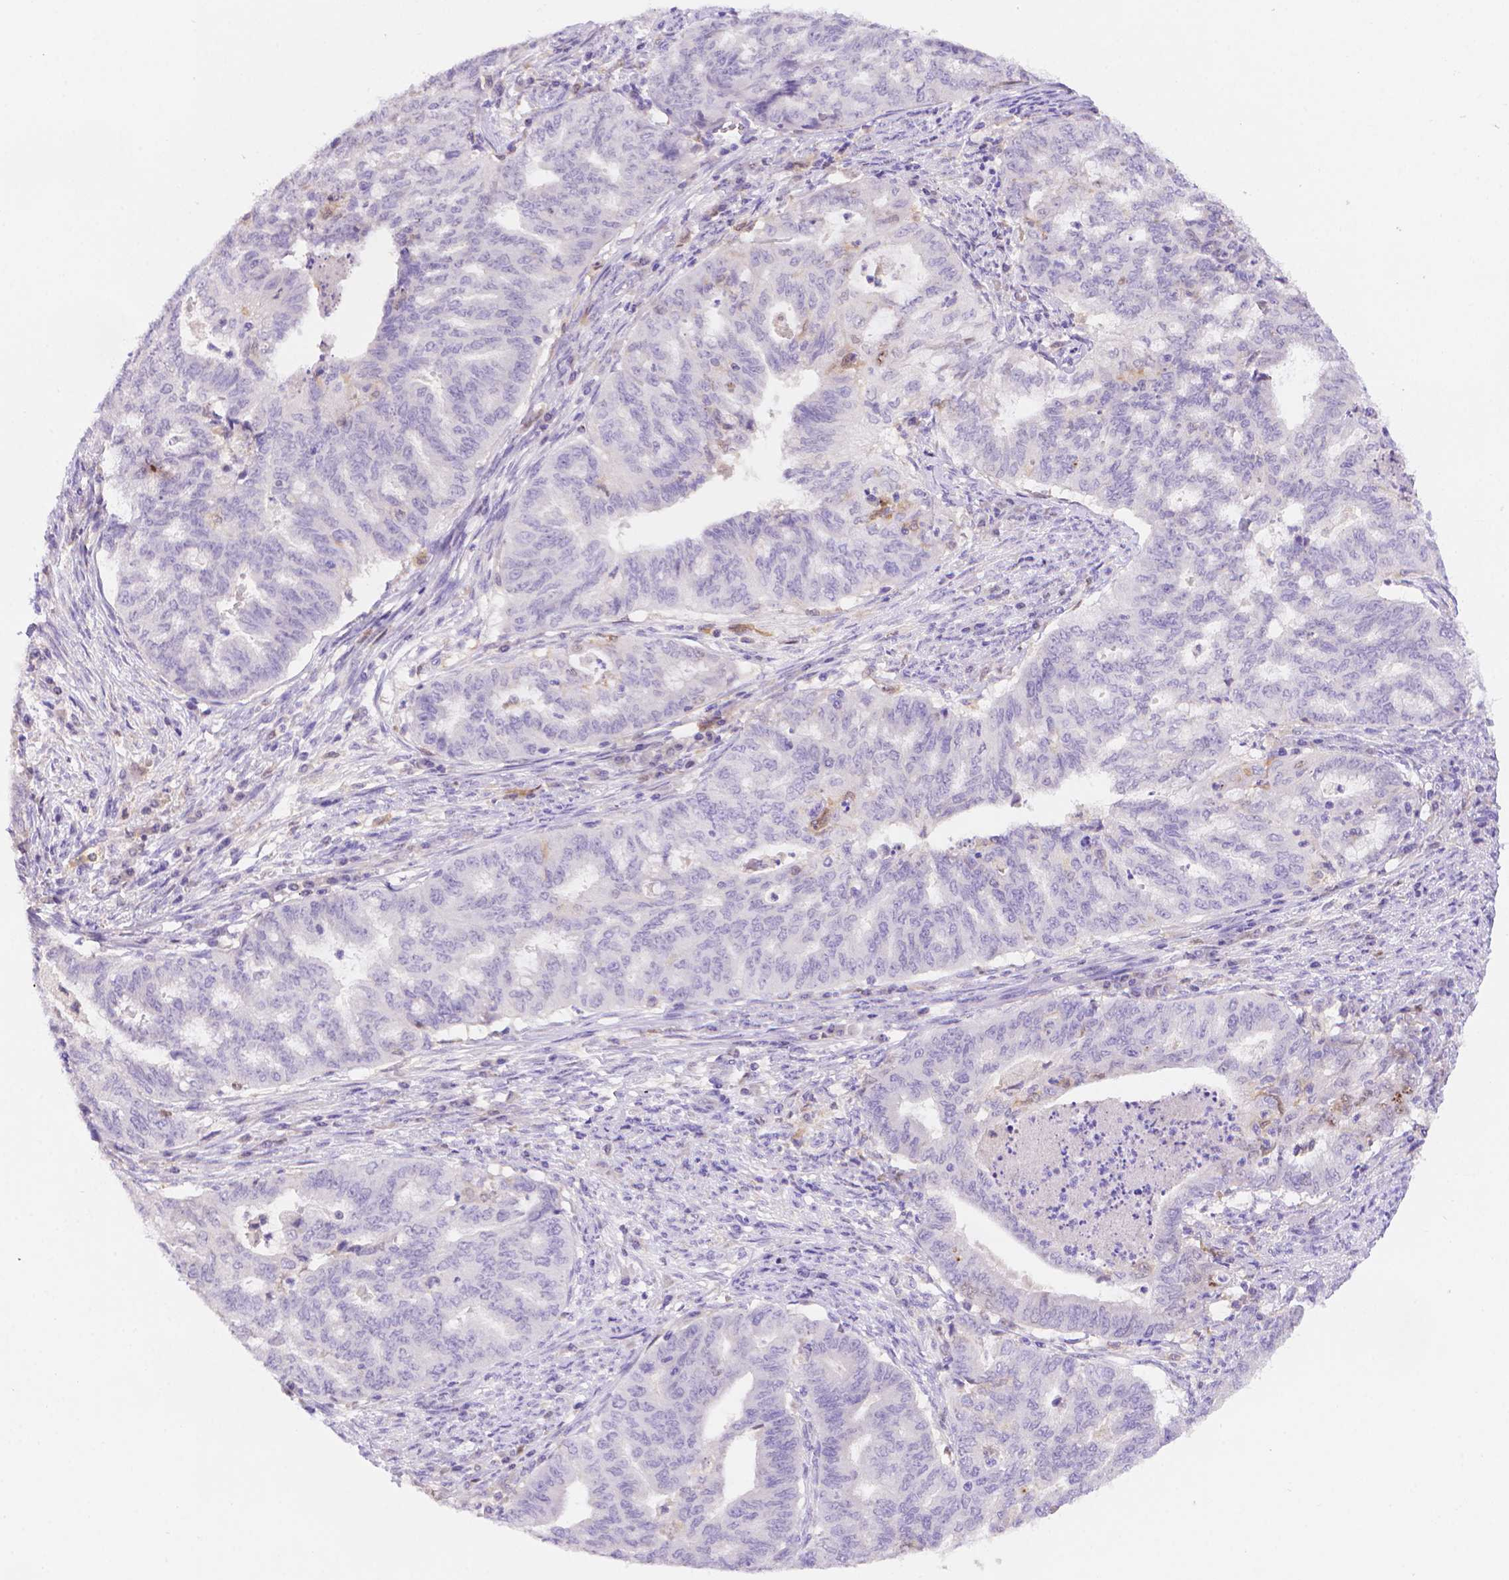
{"staining": {"intensity": "negative", "quantity": "none", "location": "none"}, "tissue": "endometrial cancer", "cell_type": "Tumor cells", "image_type": "cancer", "snomed": [{"axis": "morphology", "description": "Adenocarcinoma, NOS"}, {"axis": "topography", "description": "Endometrium"}], "caption": "Immunohistochemistry image of neoplastic tissue: human endometrial adenocarcinoma stained with DAB (3,3'-diaminobenzidine) reveals no significant protein staining in tumor cells.", "gene": "FGD2", "patient": {"sex": "female", "age": 79}}